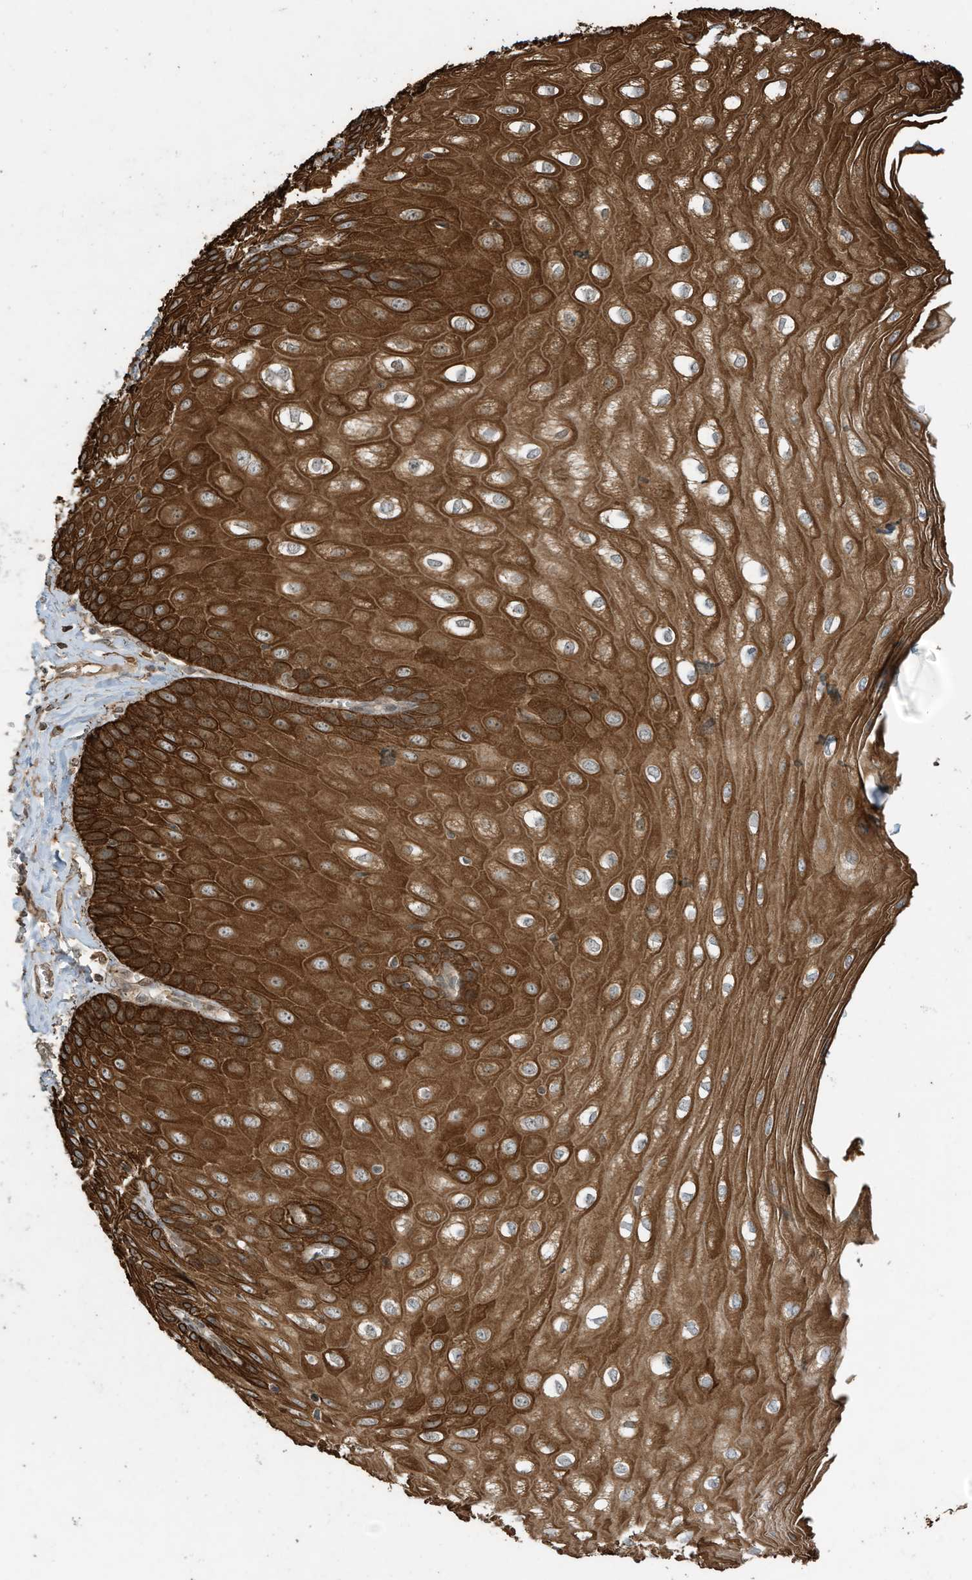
{"staining": {"intensity": "strong", "quantity": ">75%", "location": "cytoplasmic/membranous"}, "tissue": "esophagus", "cell_type": "Squamous epithelial cells", "image_type": "normal", "snomed": [{"axis": "morphology", "description": "Normal tissue, NOS"}, {"axis": "topography", "description": "Esophagus"}], "caption": "Squamous epithelial cells reveal high levels of strong cytoplasmic/membranous positivity in approximately >75% of cells in benign human esophagus.", "gene": "ZNF653", "patient": {"sex": "male", "age": 60}}